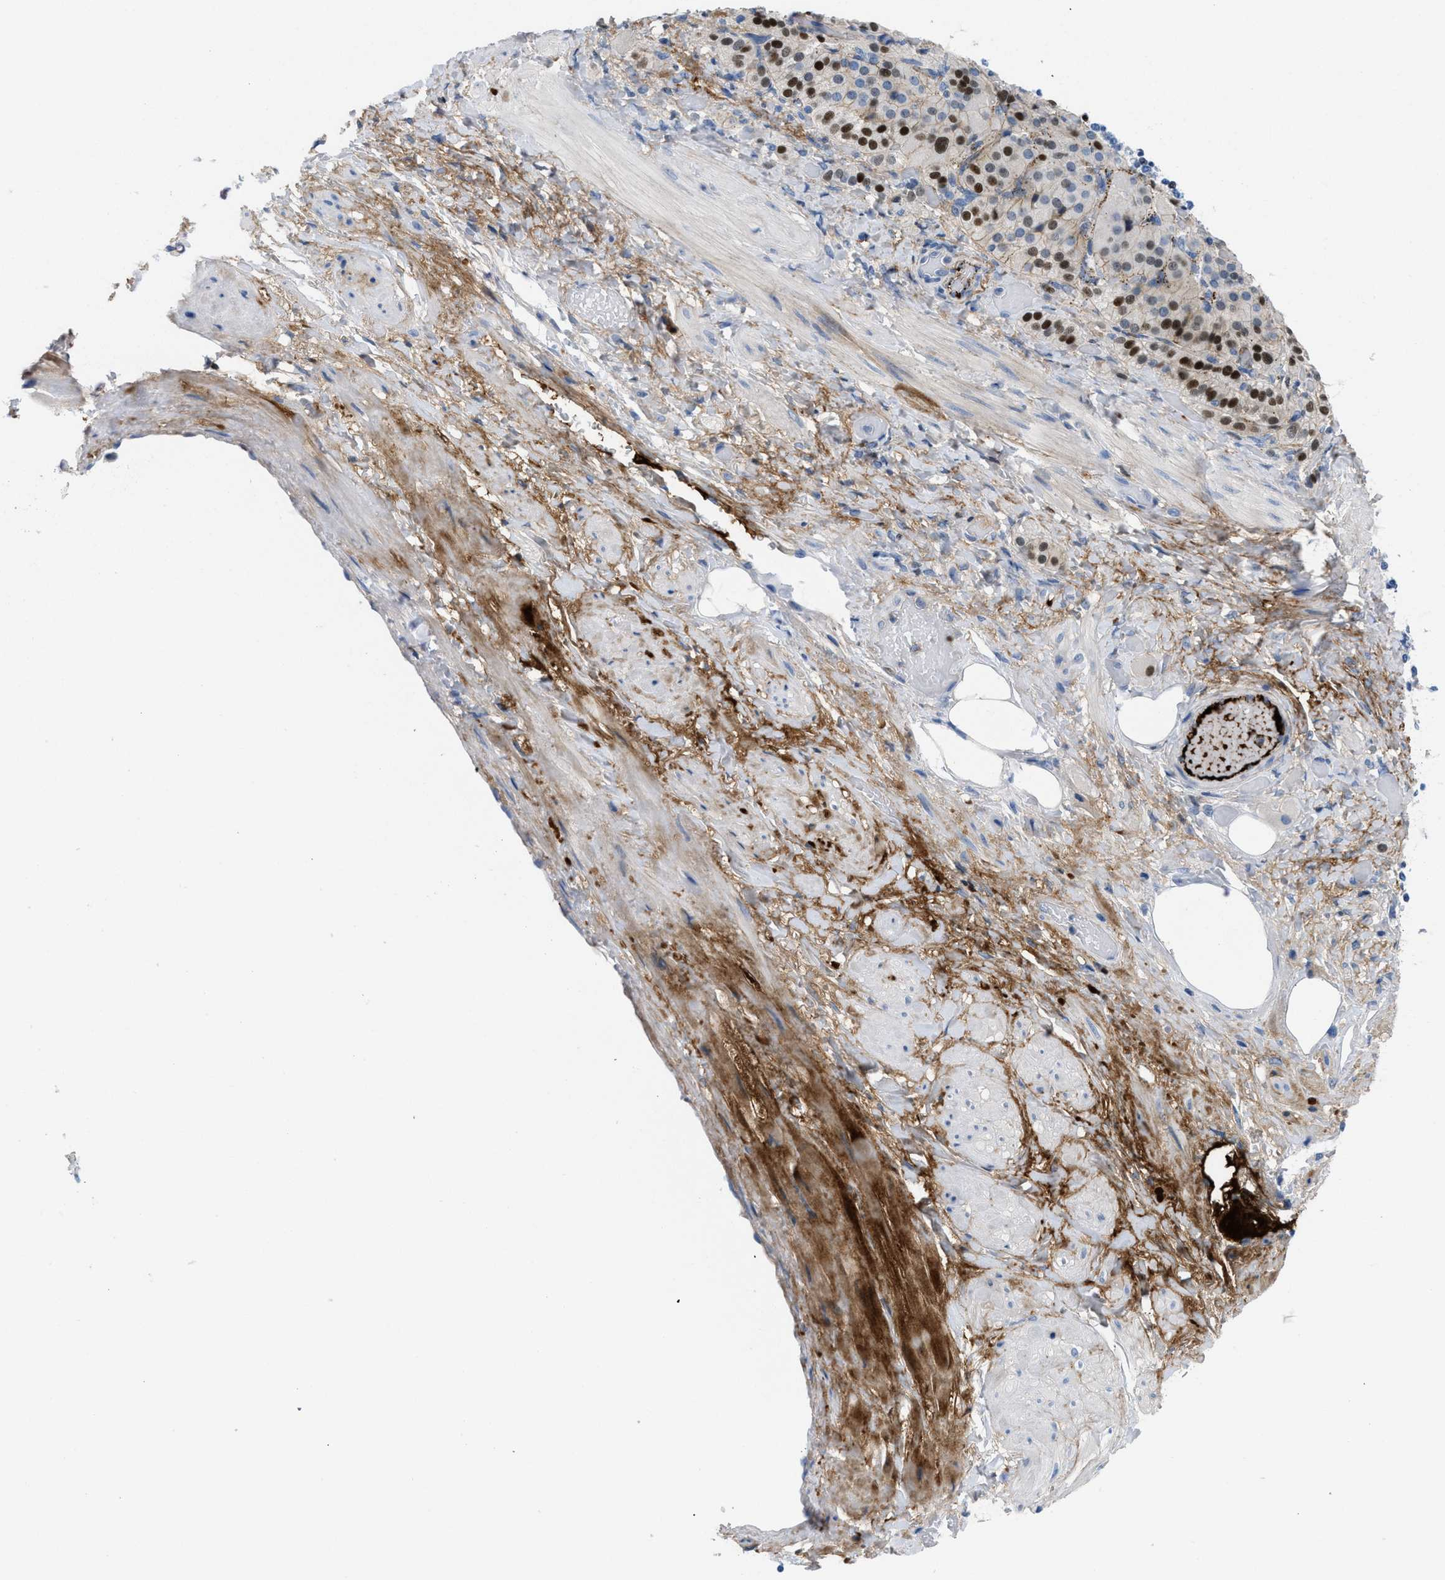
{"staining": {"intensity": "strong", "quantity": "25%-75%", "location": "cytoplasmic/membranous,nuclear"}, "tissue": "adrenal gland", "cell_type": "Glandular cells", "image_type": "normal", "snomed": [{"axis": "morphology", "description": "Normal tissue, NOS"}, {"axis": "topography", "description": "Adrenal gland"}], "caption": "This histopathology image exhibits IHC staining of benign adrenal gland, with high strong cytoplasmic/membranous,nuclear expression in approximately 25%-75% of glandular cells.", "gene": "LEF1", "patient": {"sex": "female", "age": 59}}